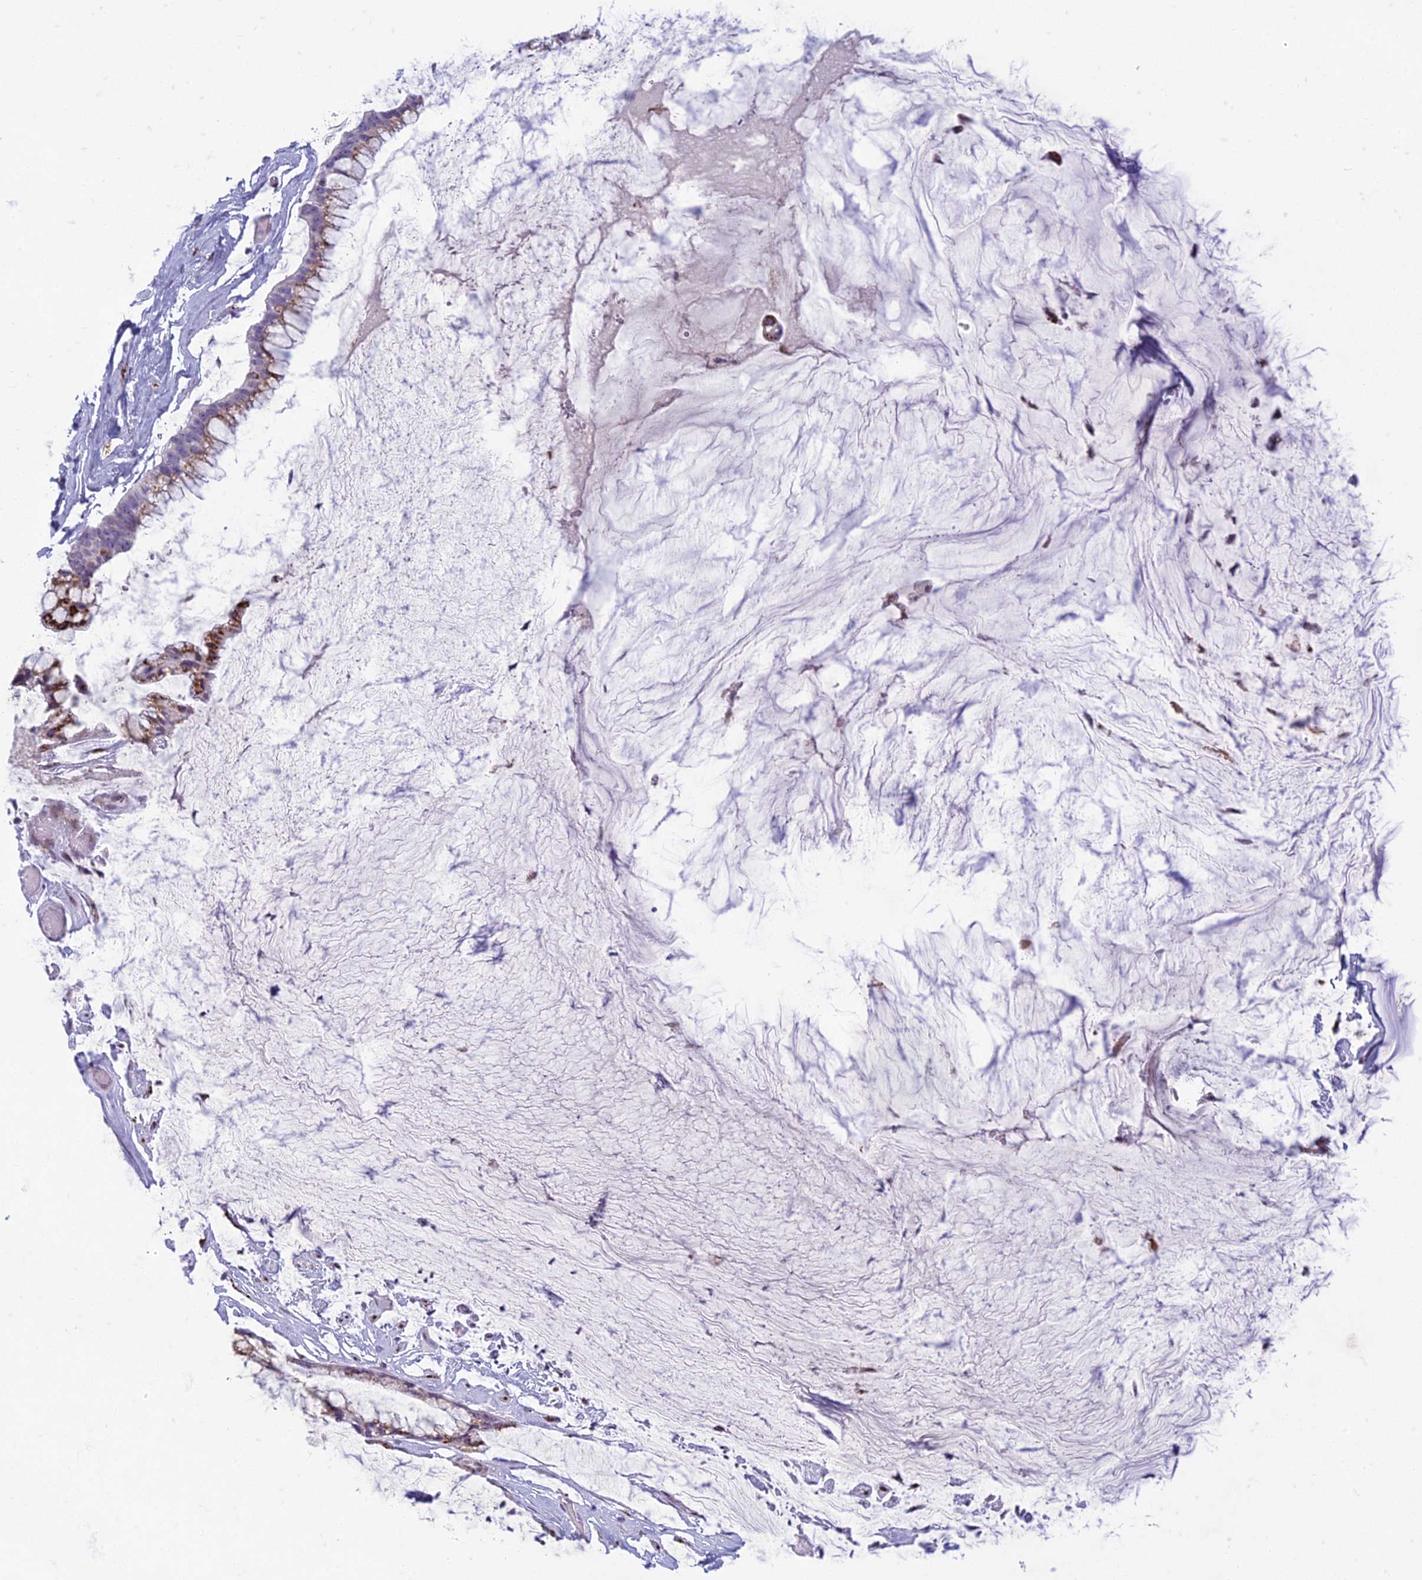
{"staining": {"intensity": "moderate", "quantity": ">75%", "location": "cytoplasmic/membranous"}, "tissue": "ovarian cancer", "cell_type": "Tumor cells", "image_type": "cancer", "snomed": [{"axis": "morphology", "description": "Cystadenocarcinoma, mucinous, NOS"}, {"axis": "topography", "description": "Ovary"}], "caption": "High-power microscopy captured an immunohistochemistry (IHC) histopathology image of ovarian cancer (mucinous cystadenocarcinoma), revealing moderate cytoplasmic/membranous positivity in approximately >75% of tumor cells.", "gene": "FAM3C", "patient": {"sex": "female", "age": 39}}